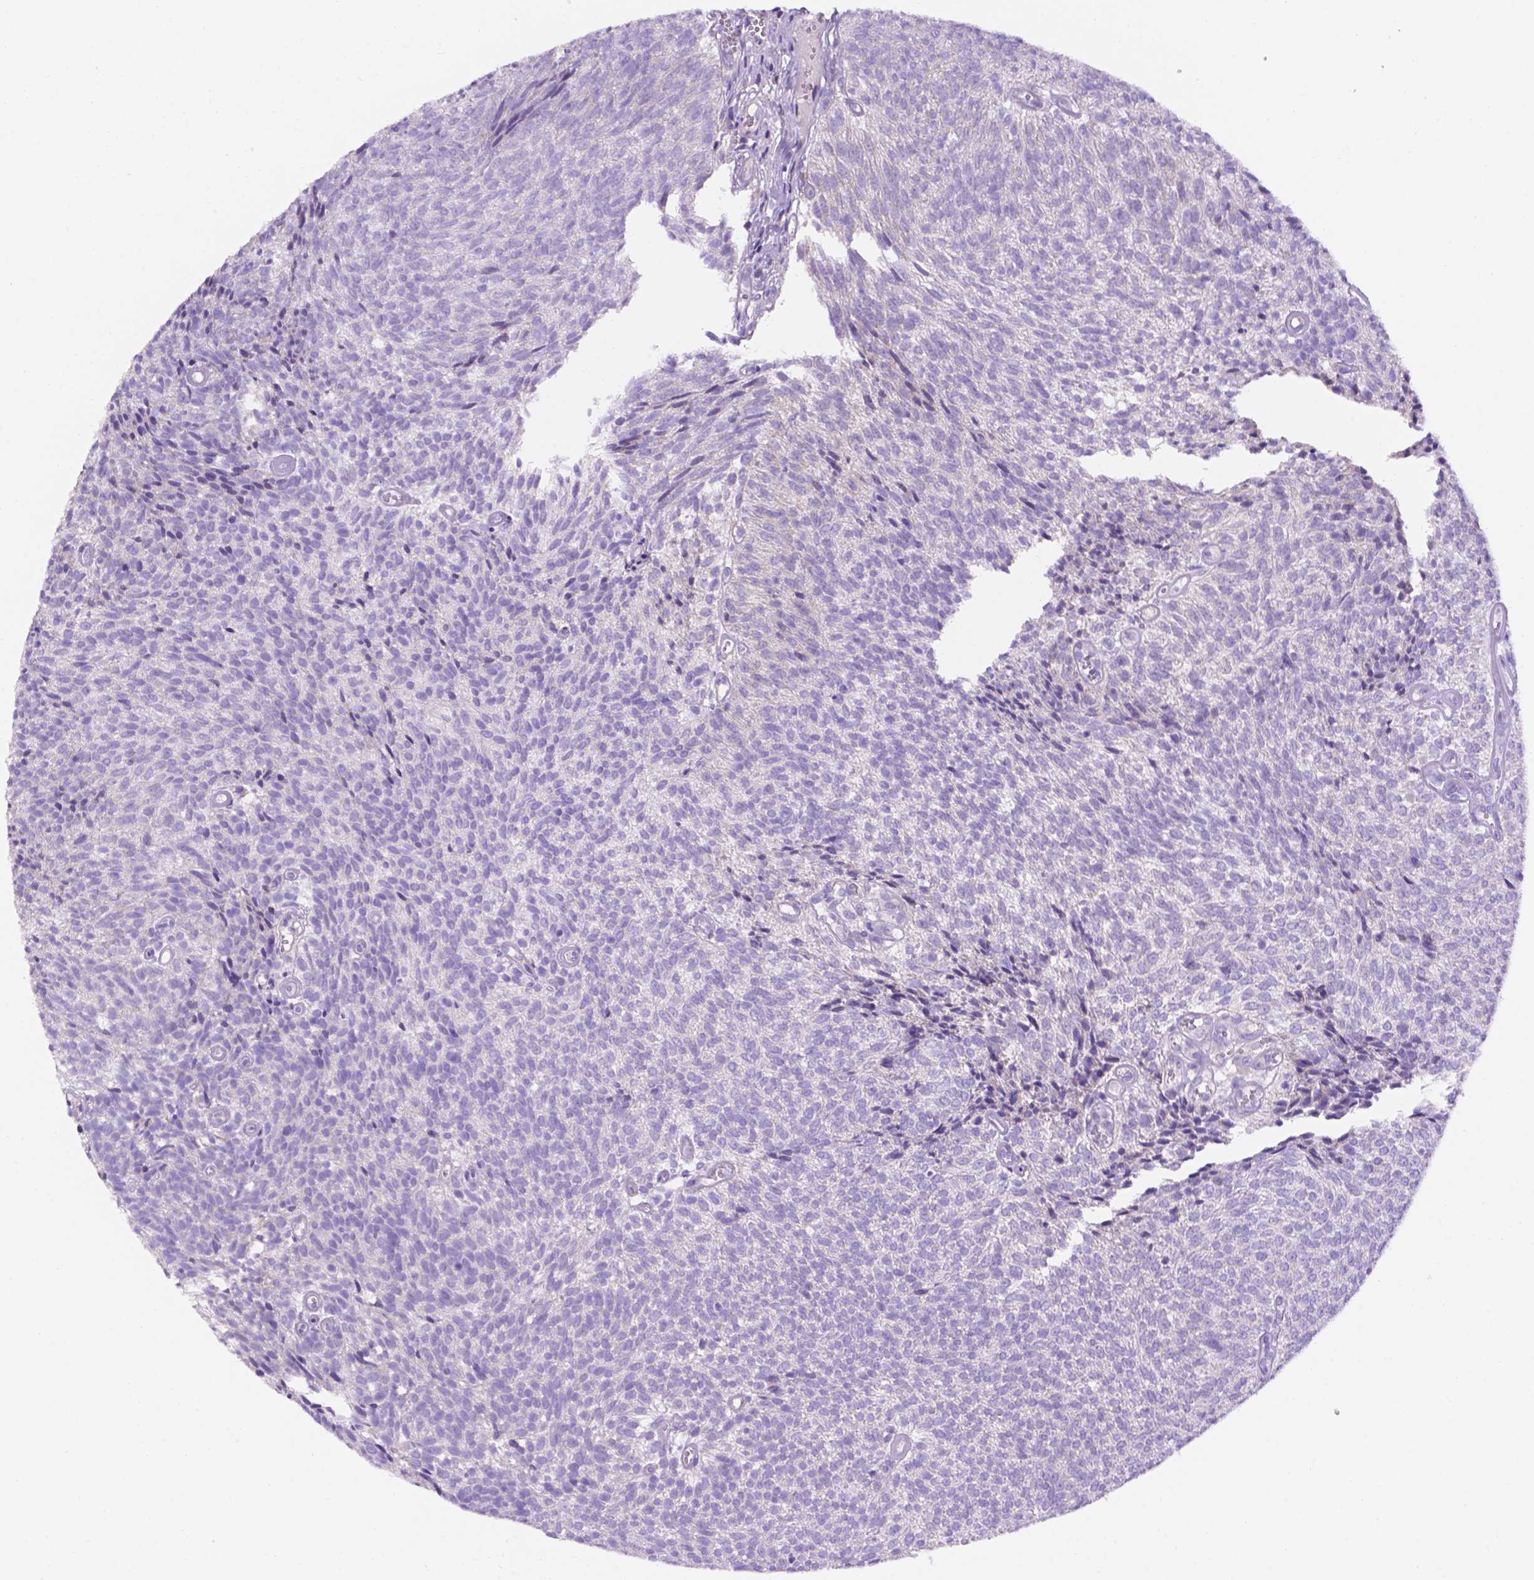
{"staining": {"intensity": "negative", "quantity": "none", "location": "none"}, "tissue": "urothelial cancer", "cell_type": "Tumor cells", "image_type": "cancer", "snomed": [{"axis": "morphology", "description": "Urothelial carcinoma, Low grade"}, {"axis": "topography", "description": "Urinary bladder"}], "caption": "Tumor cells are negative for protein expression in human low-grade urothelial carcinoma.", "gene": "CEACAM7", "patient": {"sex": "male", "age": 77}}